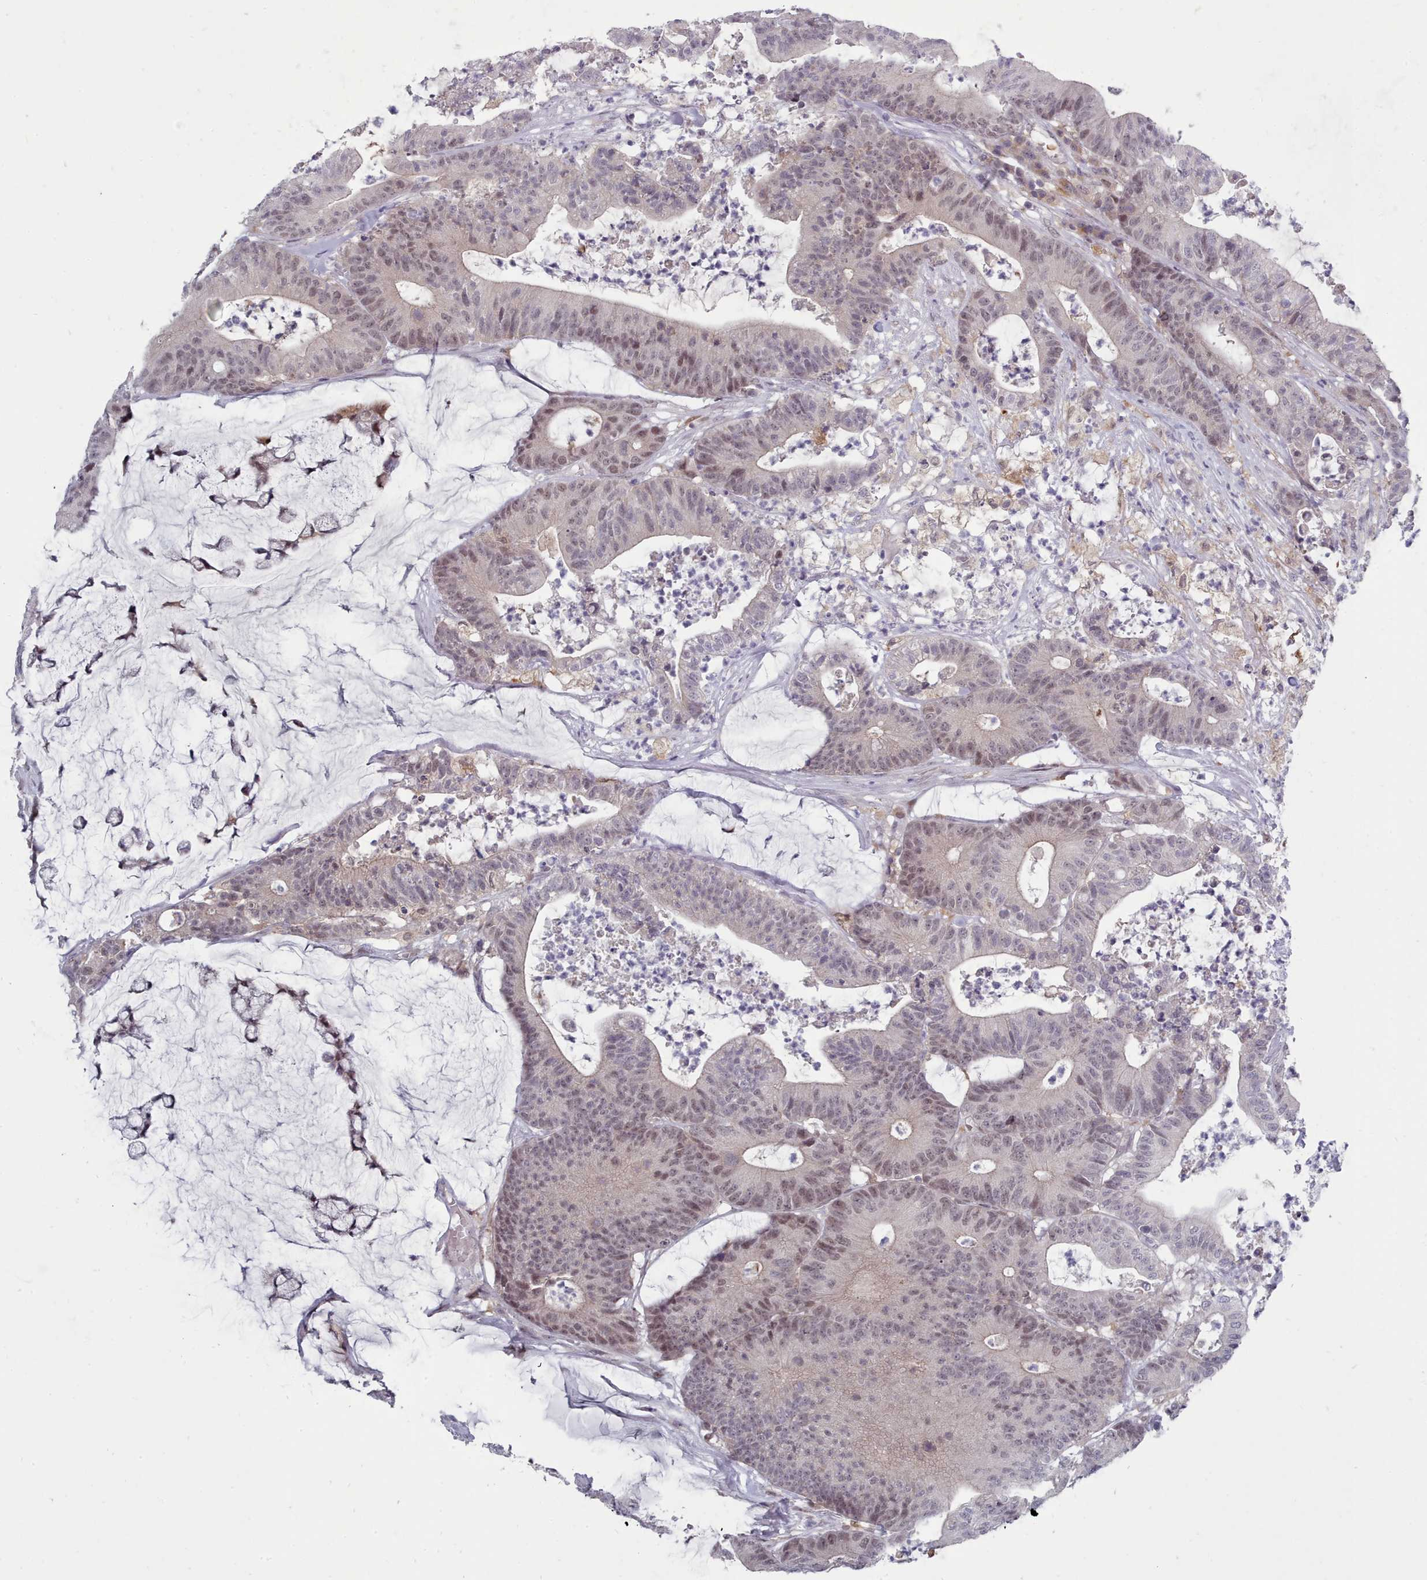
{"staining": {"intensity": "weak", "quantity": "<25%", "location": "nuclear"}, "tissue": "colorectal cancer", "cell_type": "Tumor cells", "image_type": "cancer", "snomed": [{"axis": "morphology", "description": "Adenocarcinoma, NOS"}, {"axis": "topography", "description": "Colon"}], "caption": "This is an immunohistochemistry (IHC) image of human colorectal adenocarcinoma. There is no positivity in tumor cells.", "gene": "GINS1", "patient": {"sex": "female", "age": 84}}